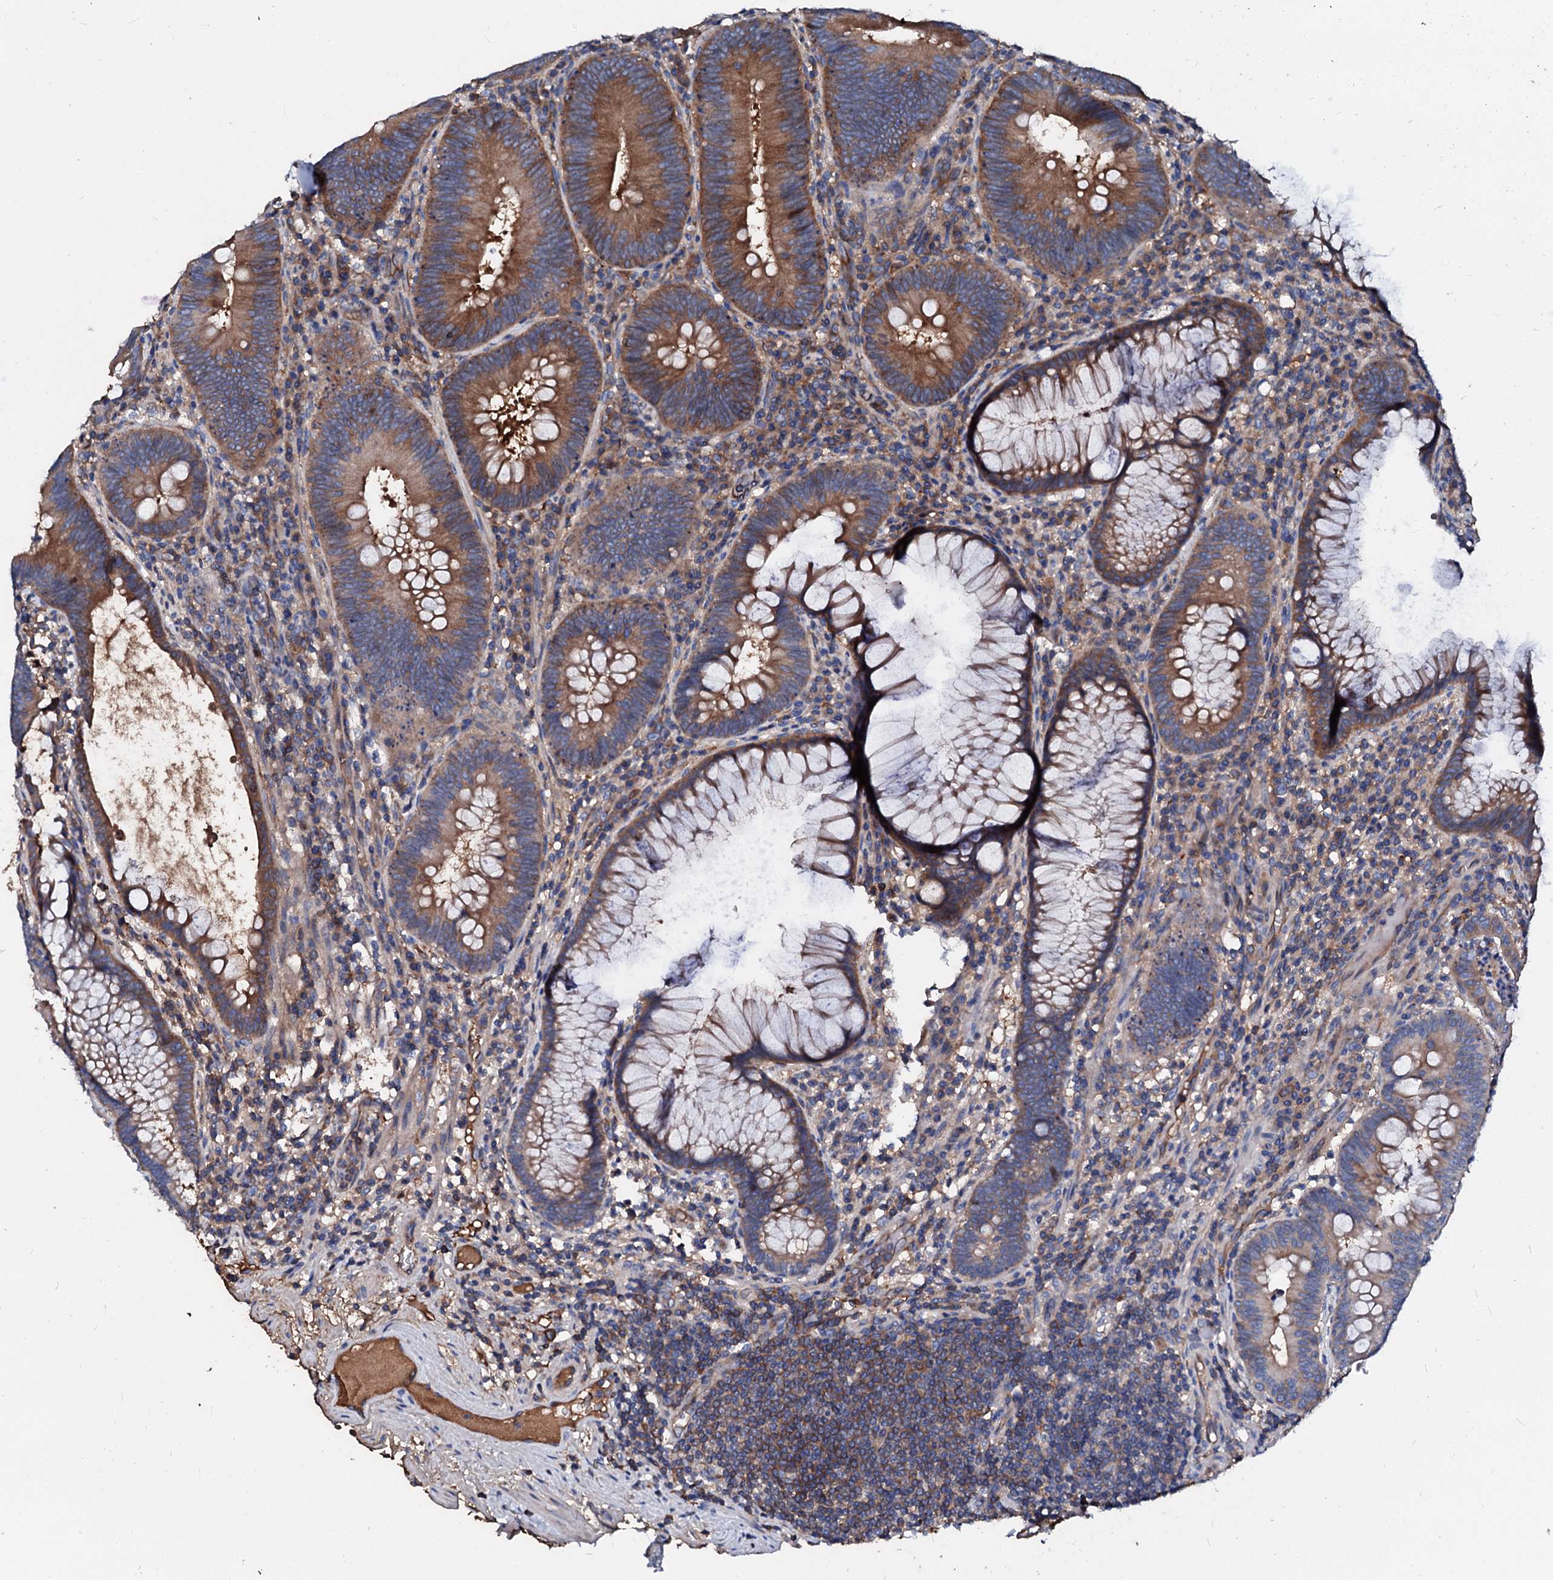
{"staining": {"intensity": "moderate", "quantity": ">75%", "location": "cytoplasmic/membranous"}, "tissue": "colorectal cancer", "cell_type": "Tumor cells", "image_type": "cancer", "snomed": [{"axis": "morphology", "description": "Adenocarcinoma, NOS"}, {"axis": "topography", "description": "Rectum"}], "caption": "An IHC photomicrograph of tumor tissue is shown. Protein staining in brown highlights moderate cytoplasmic/membranous positivity in colorectal cancer within tumor cells. The staining was performed using DAB (3,3'-diaminobenzidine), with brown indicating positive protein expression. Nuclei are stained blue with hematoxylin.", "gene": "CSKMT", "patient": {"sex": "female", "age": 75}}